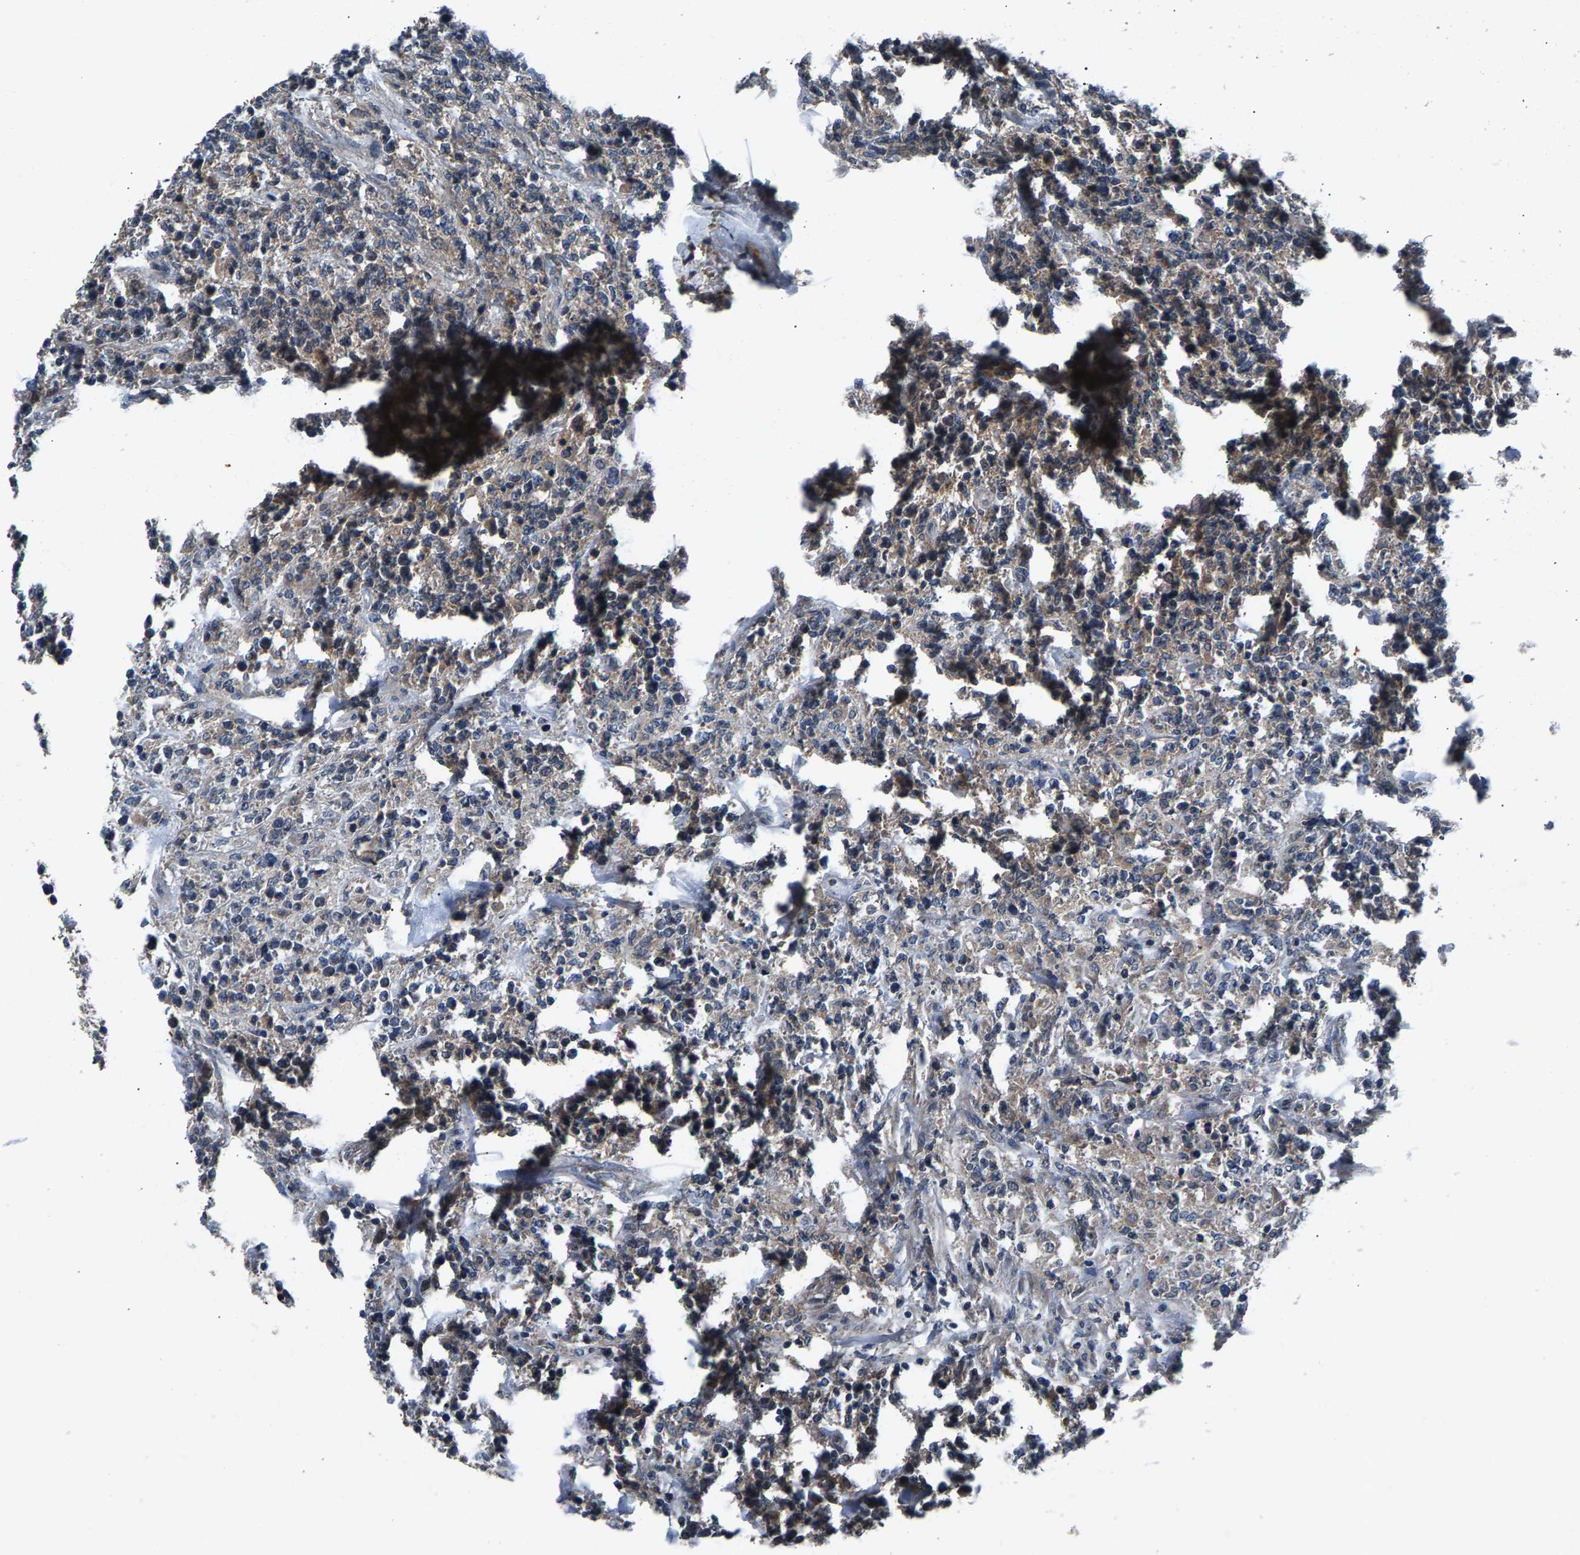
{"staining": {"intensity": "weak", "quantity": "<25%", "location": "cytoplasmic/membranous"}, "tissue": "lymphoma", "cell_type": "Tumor cells", "image_type": "cancer", "snomed": [{"axis": "morphology", "description": "Malignant lymphoma, non-Hodgkin's type, High grade"}, {"axis": "topography", "description": "Soft tissue"}], "caption": "High power microscopy image of an immunohistochemistry (IHC) histopathology image of lymphoma, revealing no significant expression in tumor cells. (DAB (3,3'-diaminobenzidine) IHC with hematoxylin counter stain).", "gene": "PRXL2C", "patient": {"sex": "male", "age": 18}}